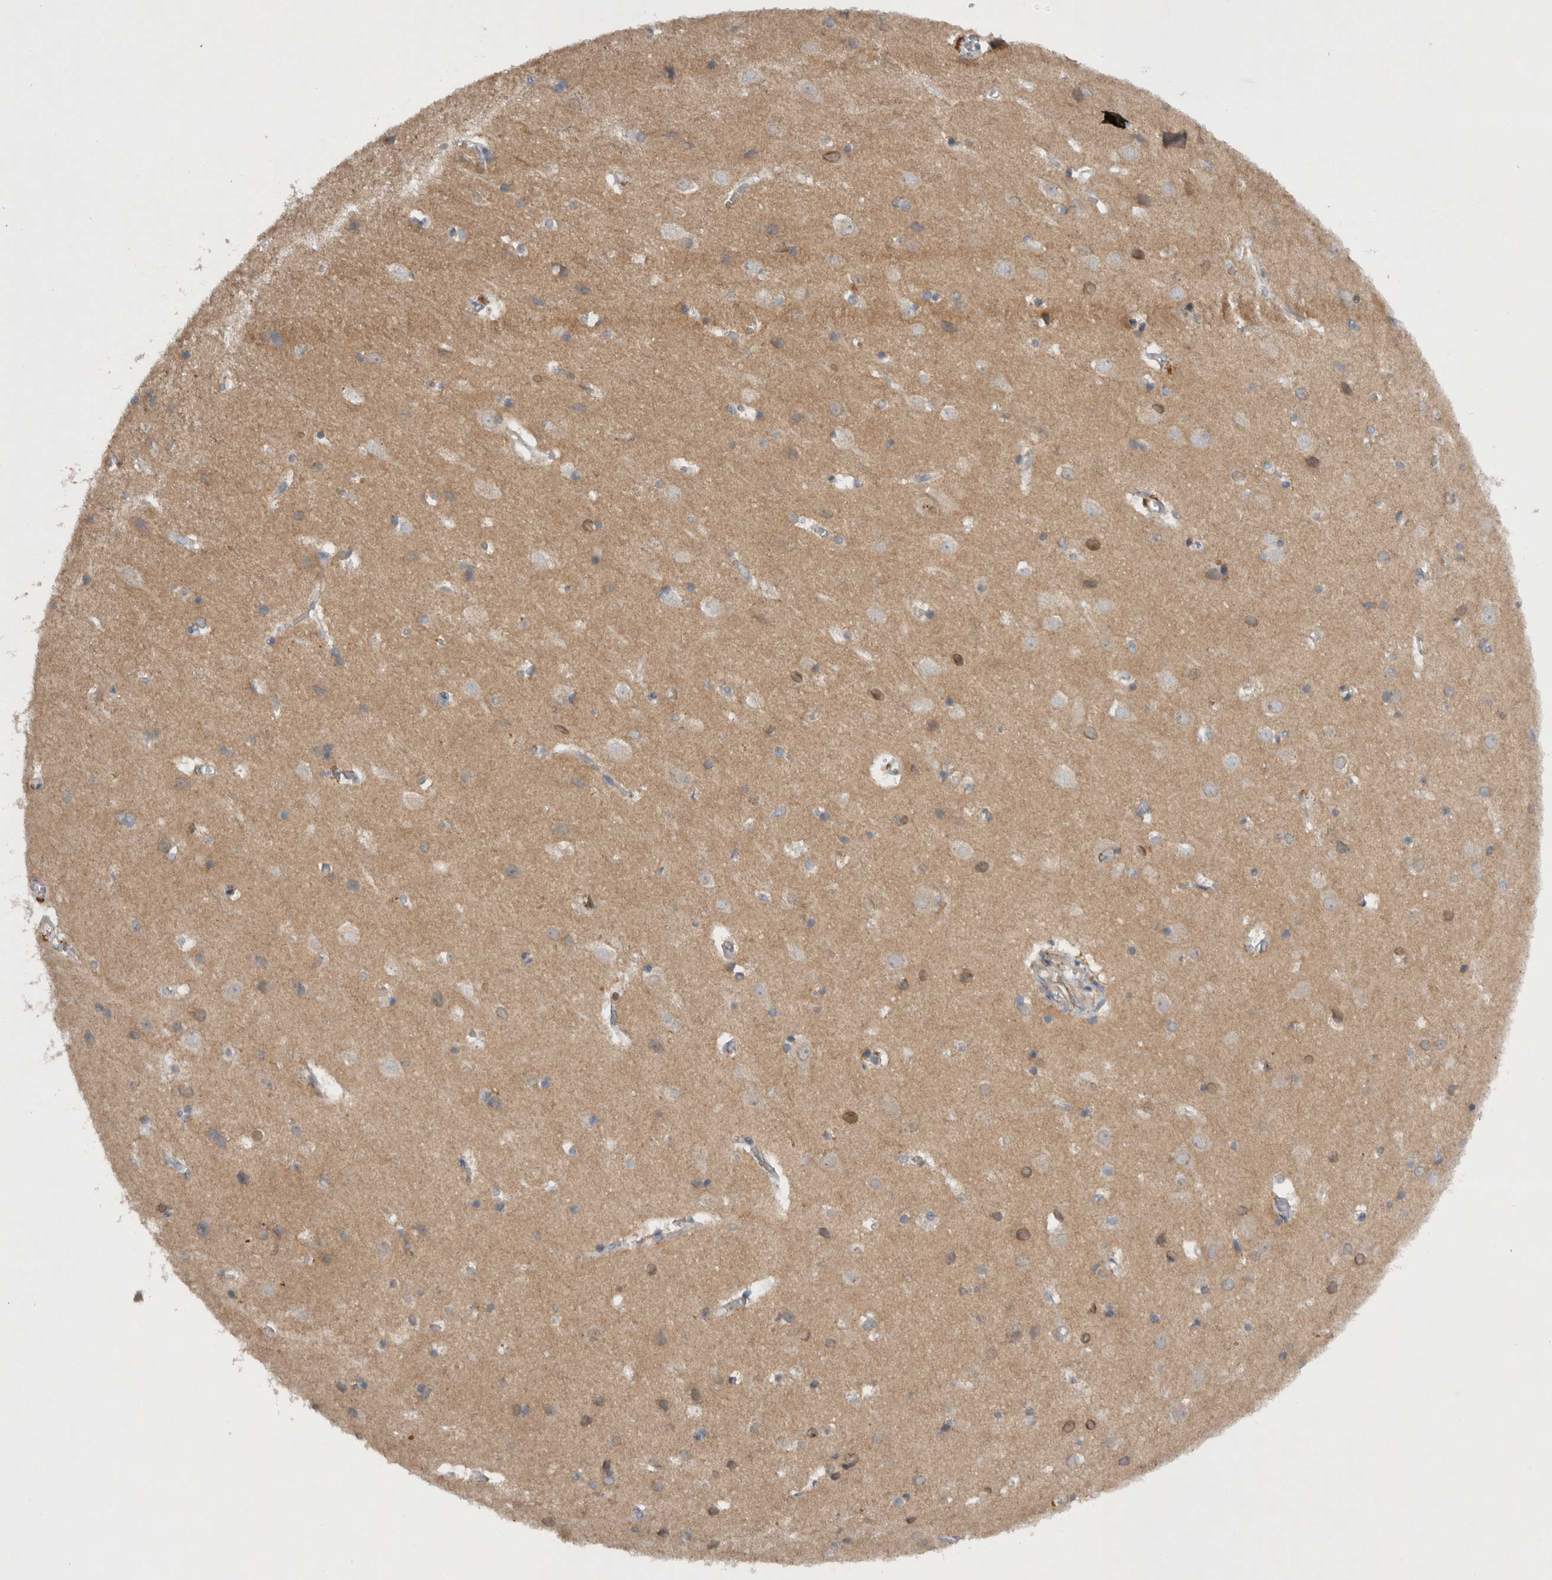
{"staining": {"intensity": "weak", "quantity": "25%-75%", "location": "cytoplasmic/membranous"}, "tissue": "cerebral cortex", "cell_type": "Endothelial cells", "image_type": "normal", "snomed": [{"axis": "morphology", "description": "Normal tissue, NOS"}, {"axis": "topography", "description": "Cerebral cortex"}], "caption": "Unremarkable cerebral cortex exhibits weak cytoplasmic/membranous staining in approximately 25%-75% of endothelial cells.", "gene": "SCARA5", "patient": {"sex": "male", "age": 54}}